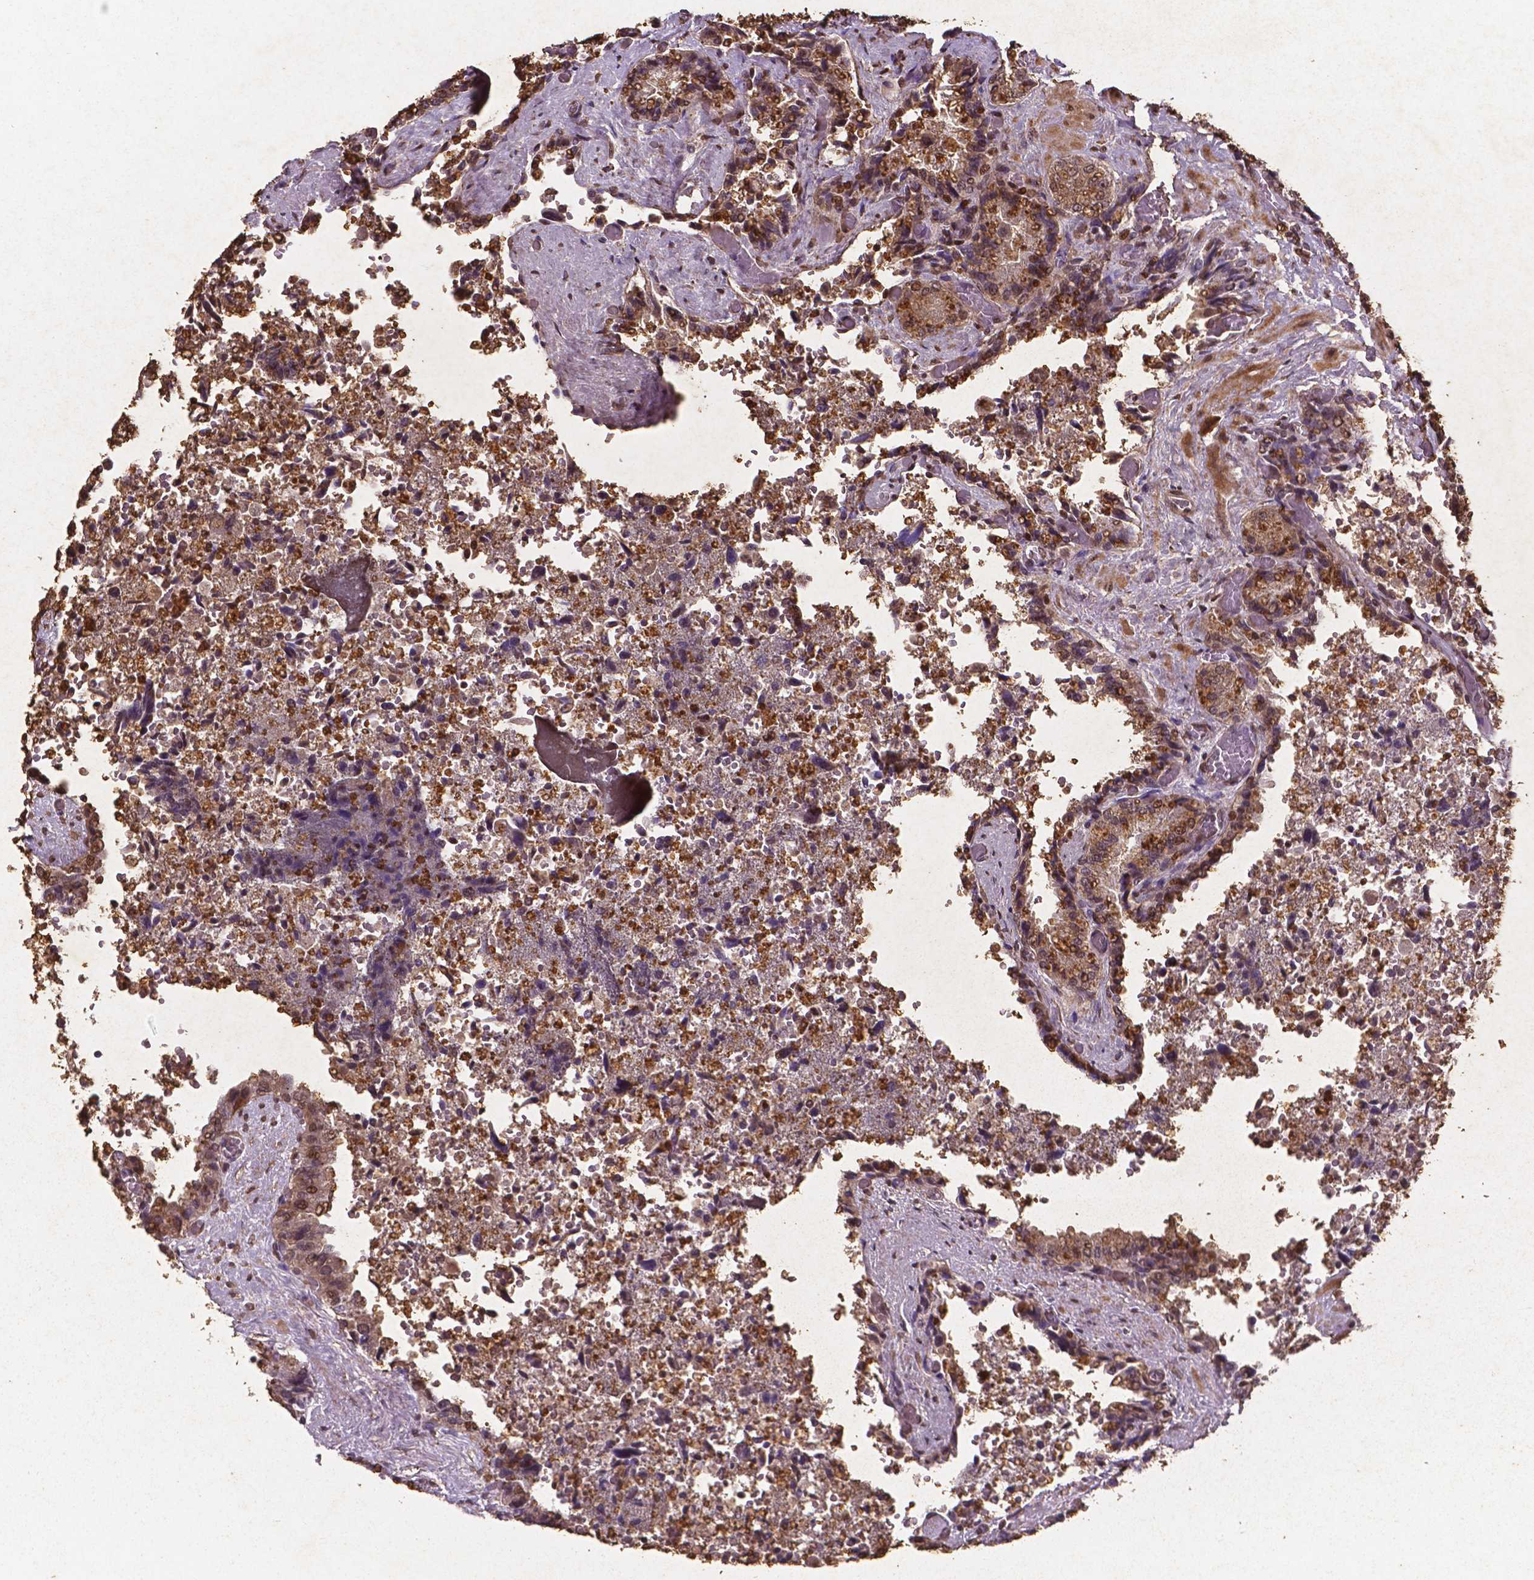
{"staining": {"intensity": "moderate", "quantity": "25%-75%", "location": "nuclear"}, "tissue": "seminal vesicle", "cell_type": "Glandular cells", "image_type": "normal", "snomed": [{"axis": "morphology", "description": "Normal tissue, NOS"}, {"axis": "topography", "description": "Seminal veicle"}], "caption": "Glandular cells demonstrate medium levels of moderate nuclear staining in approximately 25%-75% of cells in benign human seminal vesicle. (DAB (3,3'-diaminobenzidine) IHC, brown staining for protein, blue staining for nuclei).", "gene": "TM4SF20", "patient": {"sex": "male", "age": 57}}